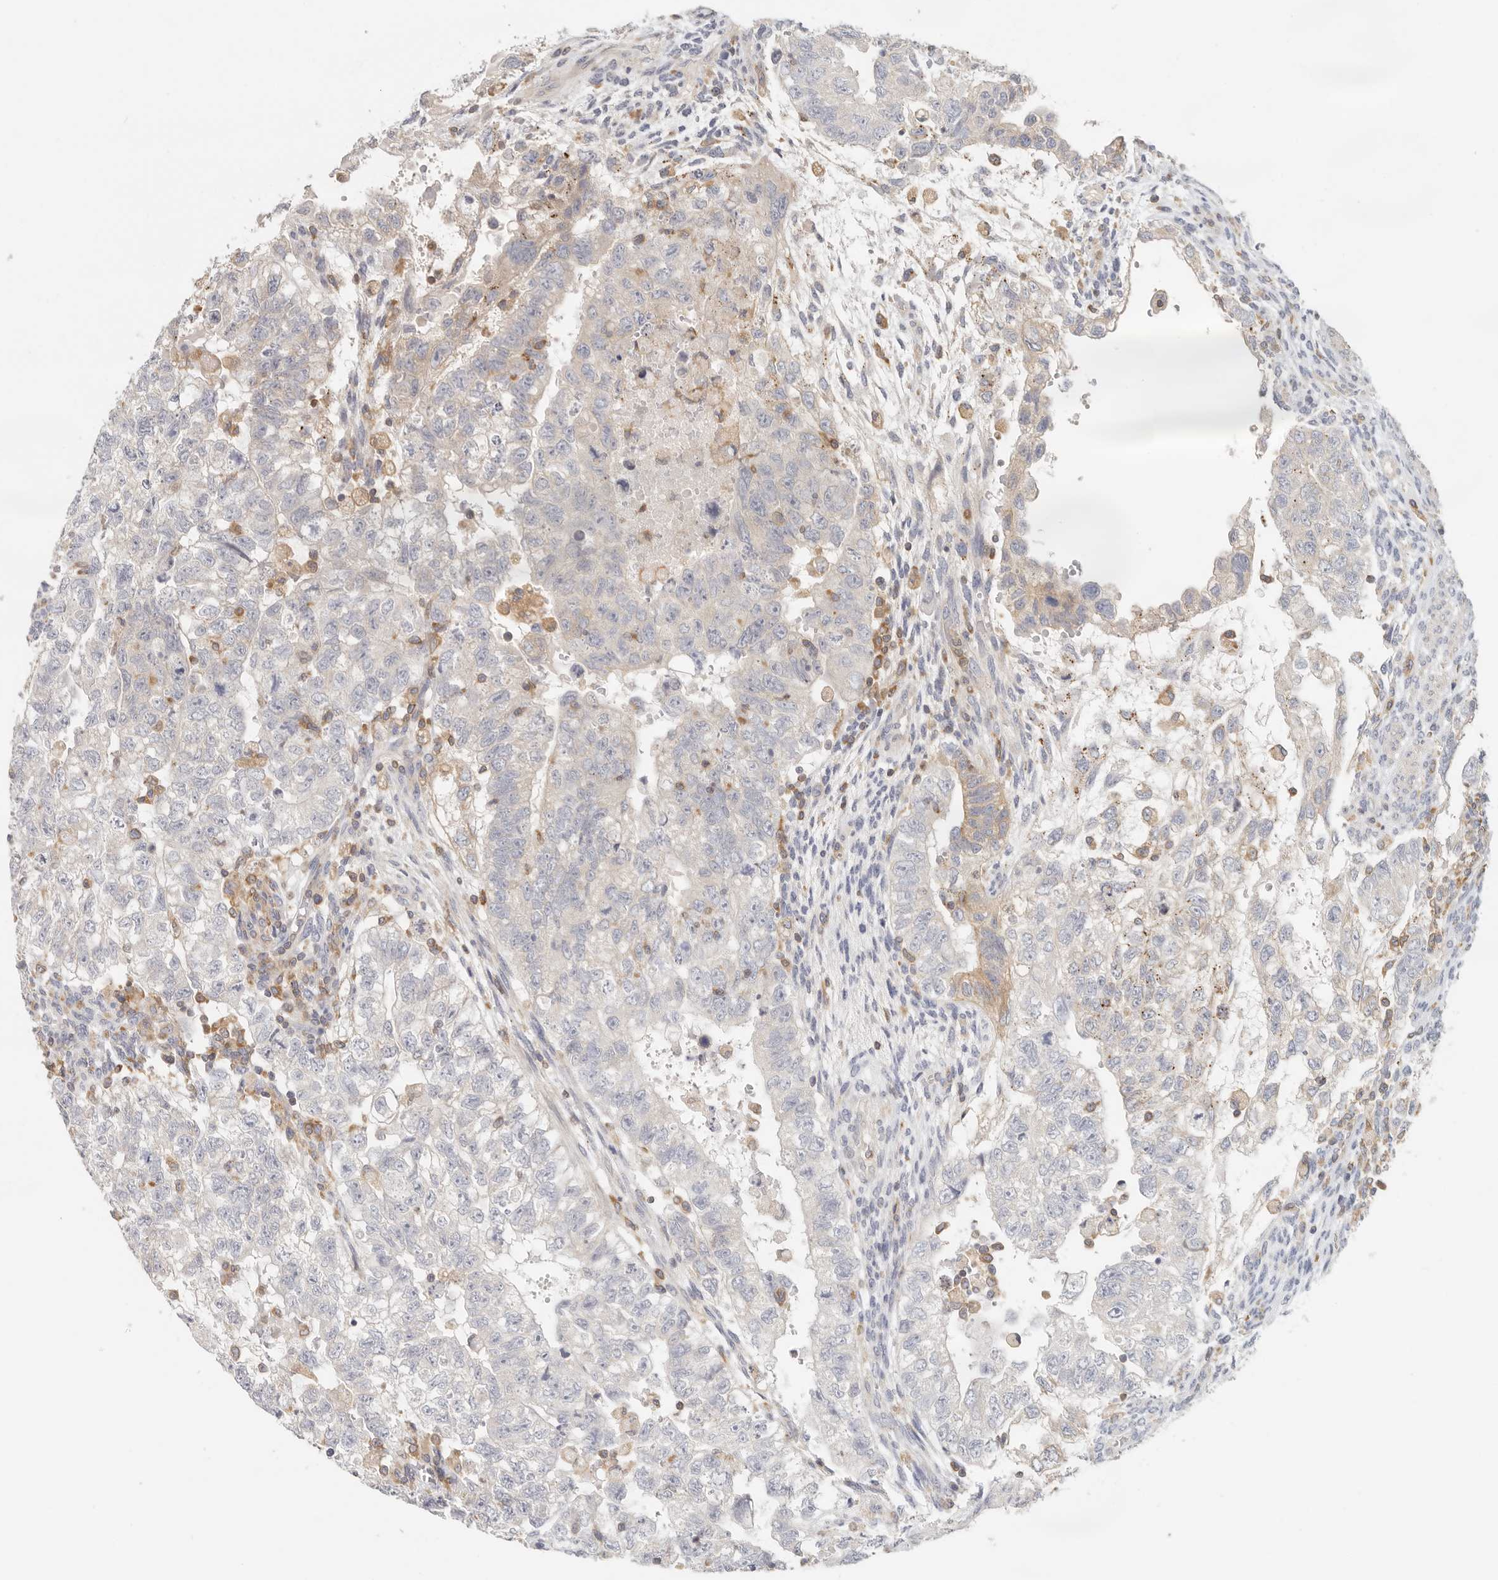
{"staining": {"intensity": "weak", "quantity": "<25%", "location": "cytoplasmic/membranous"}, "tissue": "testis cancer", "cell_type": "Tumor cells", "image_type": "cancer", "snomed": [{"axis": "morphology", "description": "Carcinoma, Embryonal, NOS"}, {"axis": "topography", "description": "Testis"}], "caption": "Testis cancer (embryonal carcinoma) stained for a protein using immunohistochemistry (IHC) displays no staining tumor cells.", "gene": "ANXA9", "patient": {"sex": "male", "age": 37}}